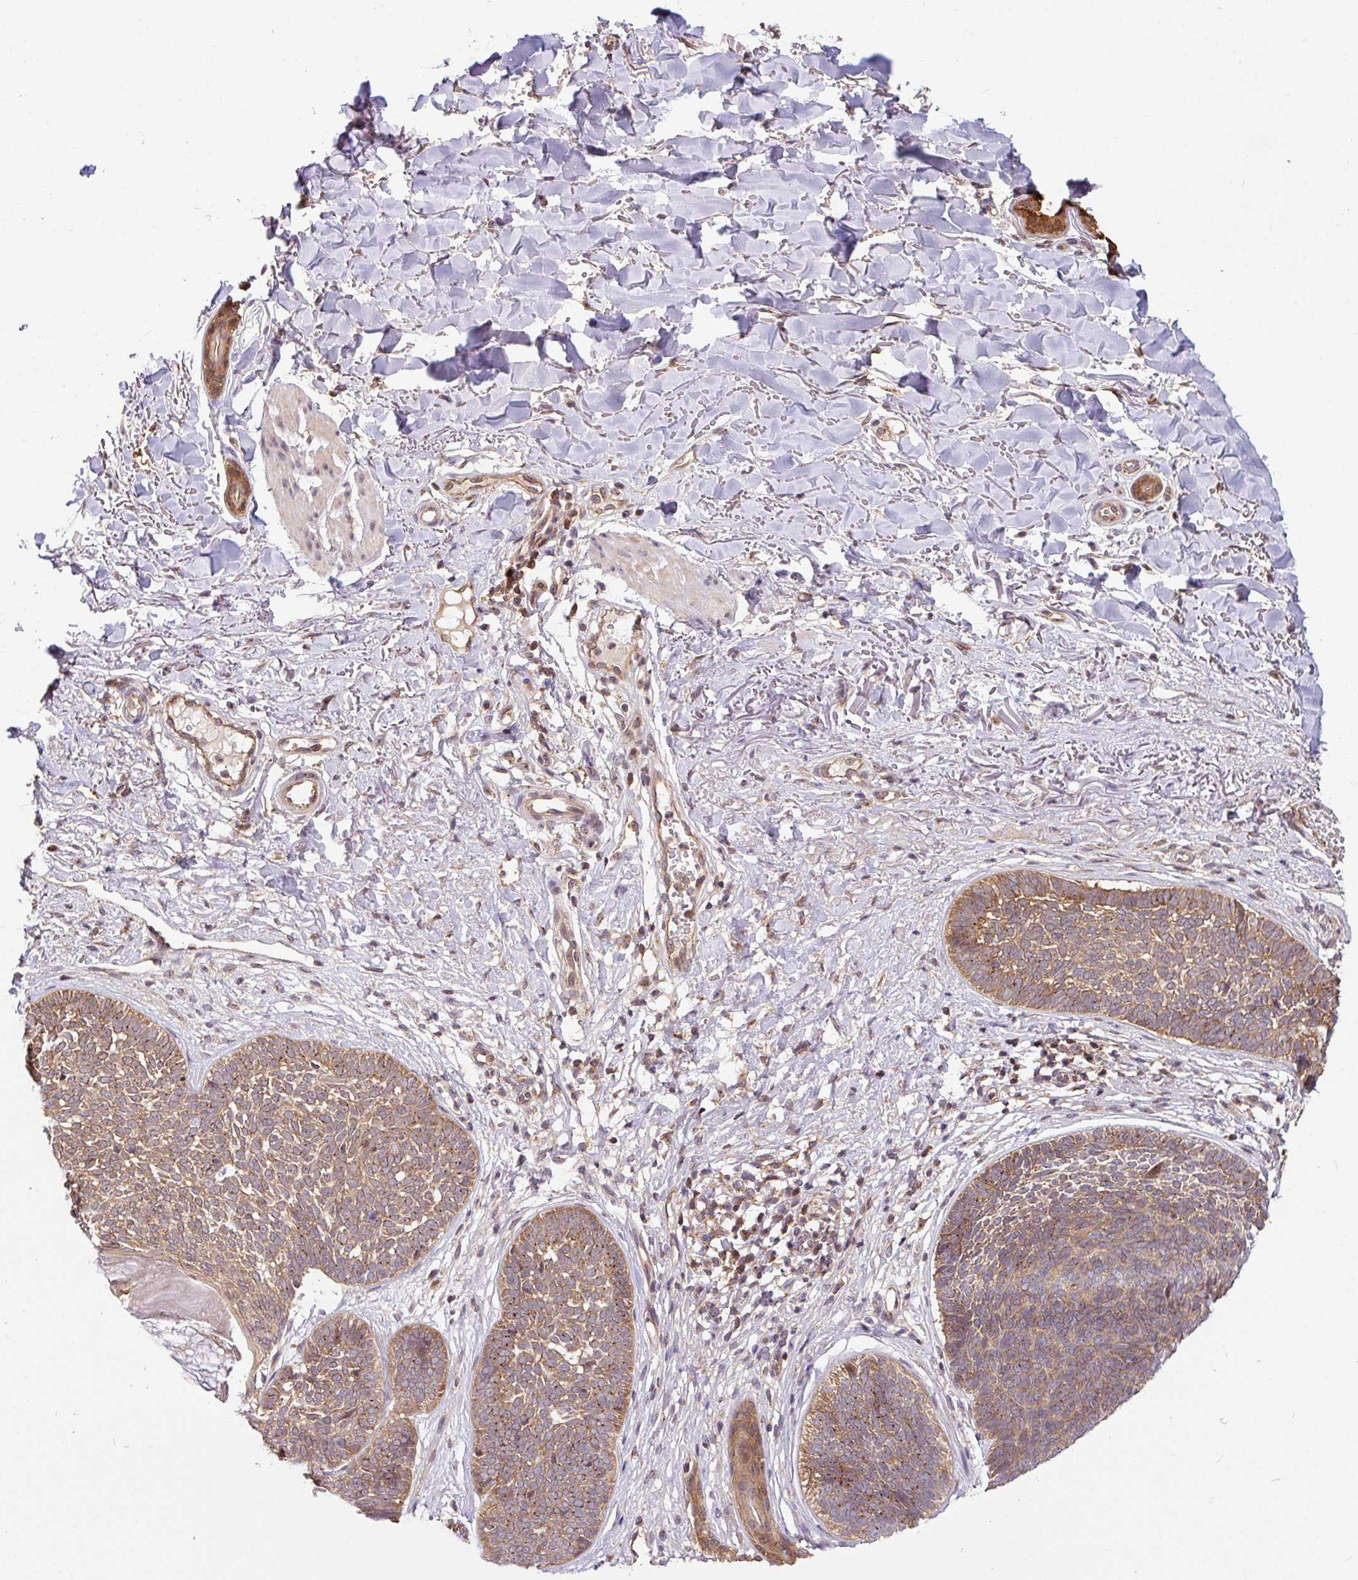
{"staining": {"intensity": "moderate", "quantity": ">75%", "location": "cytoplasmic/membranous"}, "tissue": "skin cancer", "cell_type": "Tumor cells", "image_type": "cancer", "snomed": [{"axis": "morphology", "description": "Basal cell carcinoma"}, {"axis": "topography", "description": "Skin"}, {"axis": "topography", "description": "Skin of neck"}, {"axis": "topography", "description": "Skin of shoulder"}, {"axis": "topography", "description": "Skin of back"}], "caption": "The histopathology image demonstrates staining of skin basal cell carcinoma, revealing moderate cytoplasmic/membranous protein staining (brown color) within tumor cells.", "gene": "SHB", "patient": {"sex": "male", "age": 80}}